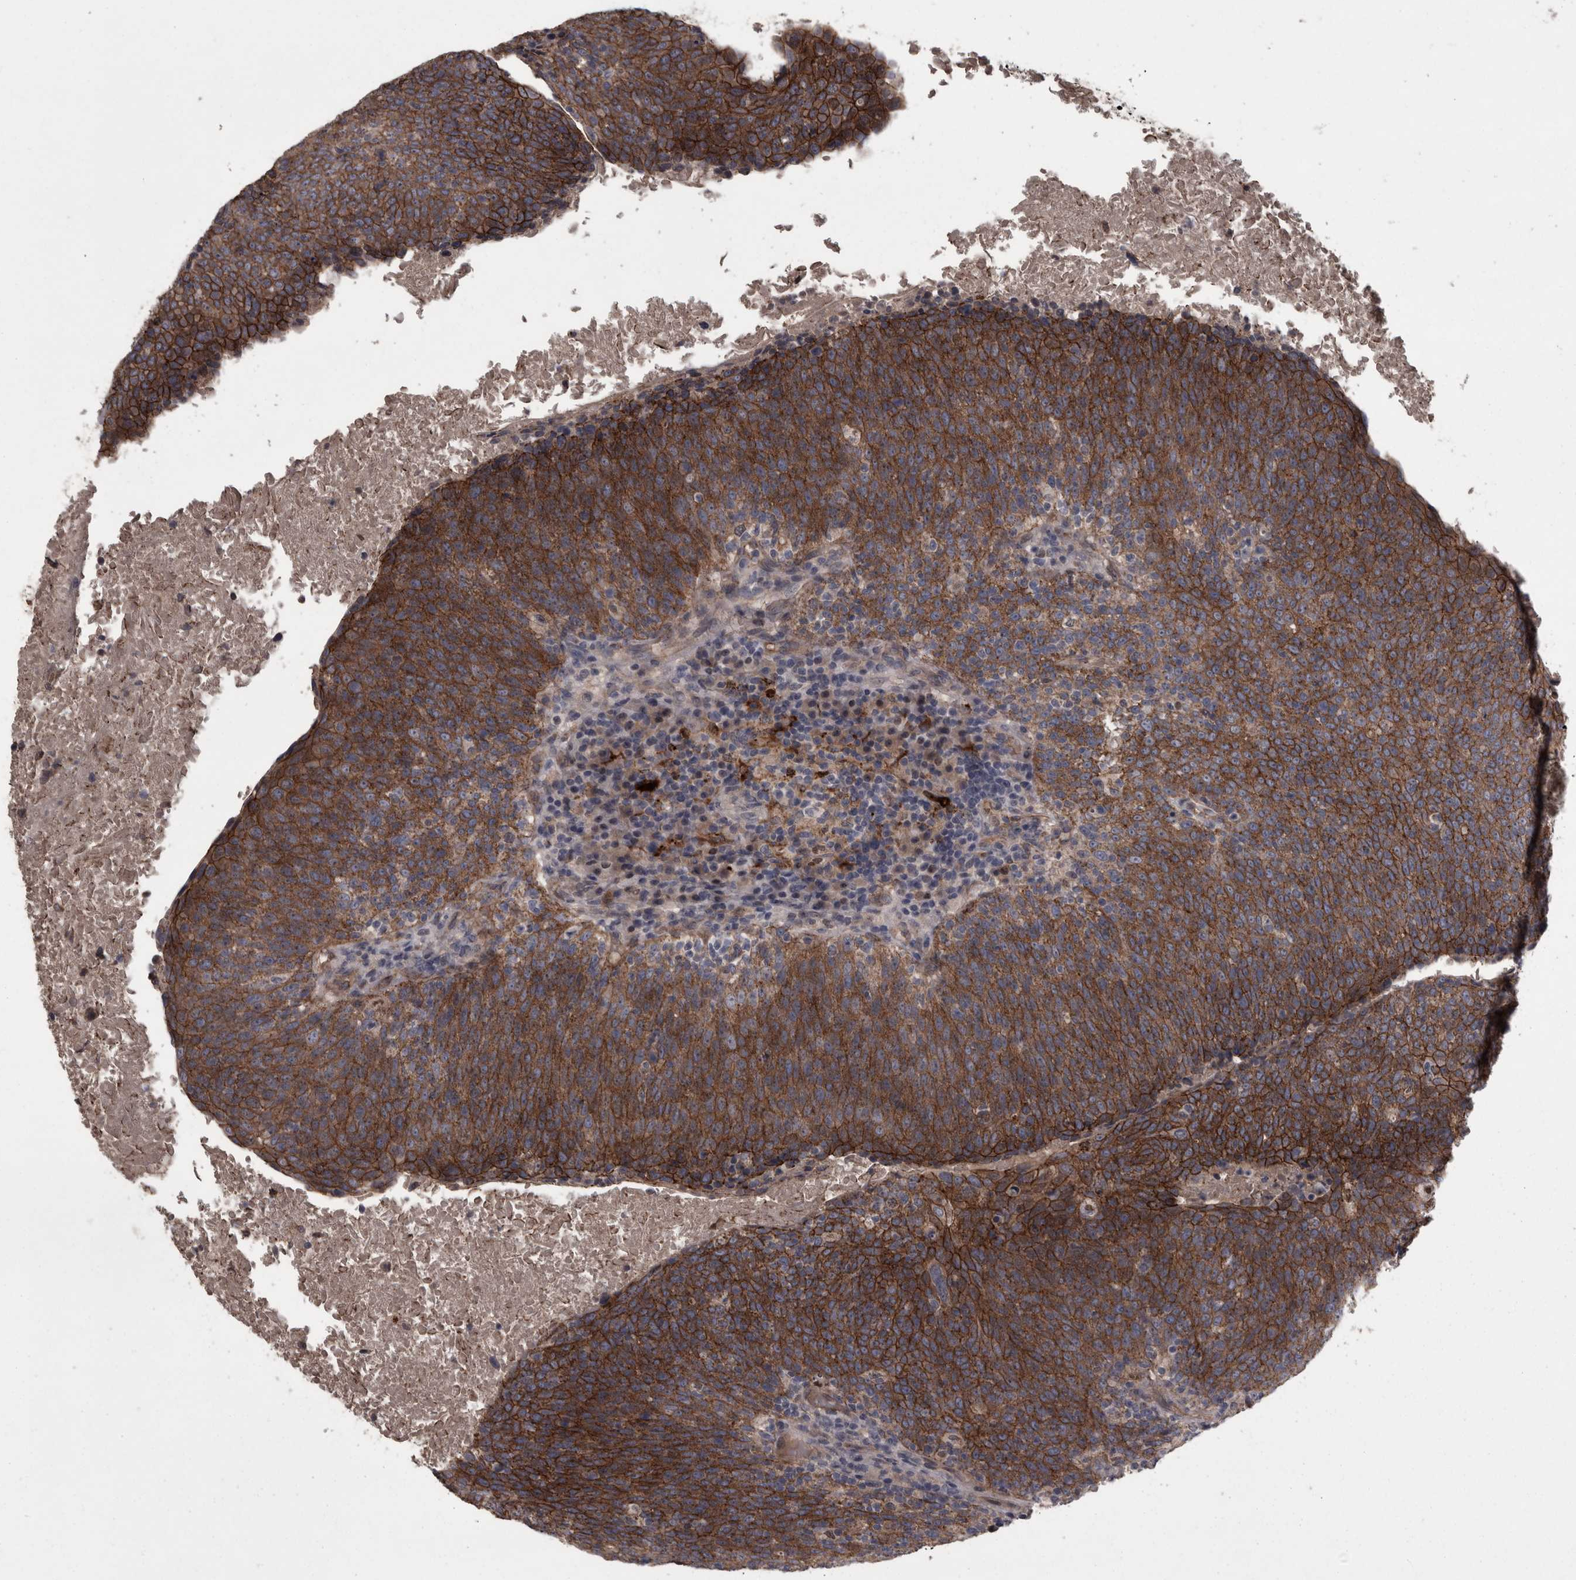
{"staining": {"intensity": "strong", "quantity": ">75%", "location": "cytoplasmic/membranous"}, "tissue": "head and neck cancer", "cell_type": "Tumor cells", "image_type": "cancer", "snomed": [{"axis": "morphology", "description": "Squamous cell carcinoma, NOS"}, {"axis": "morphology", "description": "Squamous cell carcinoma, metastatic, NOS"}, {"axis": "topography", "description": "Lymph node"}, {"axis": "topography", "description": "Head-Neck"}], "caption": "Tumor cells exhibit high levels of strong cytoplasmic/membranous positivity in approximately >75% of cells in head and neck cancer.", "gene": "PCDH17", "patient": {"sex": "male", "age": 62}}